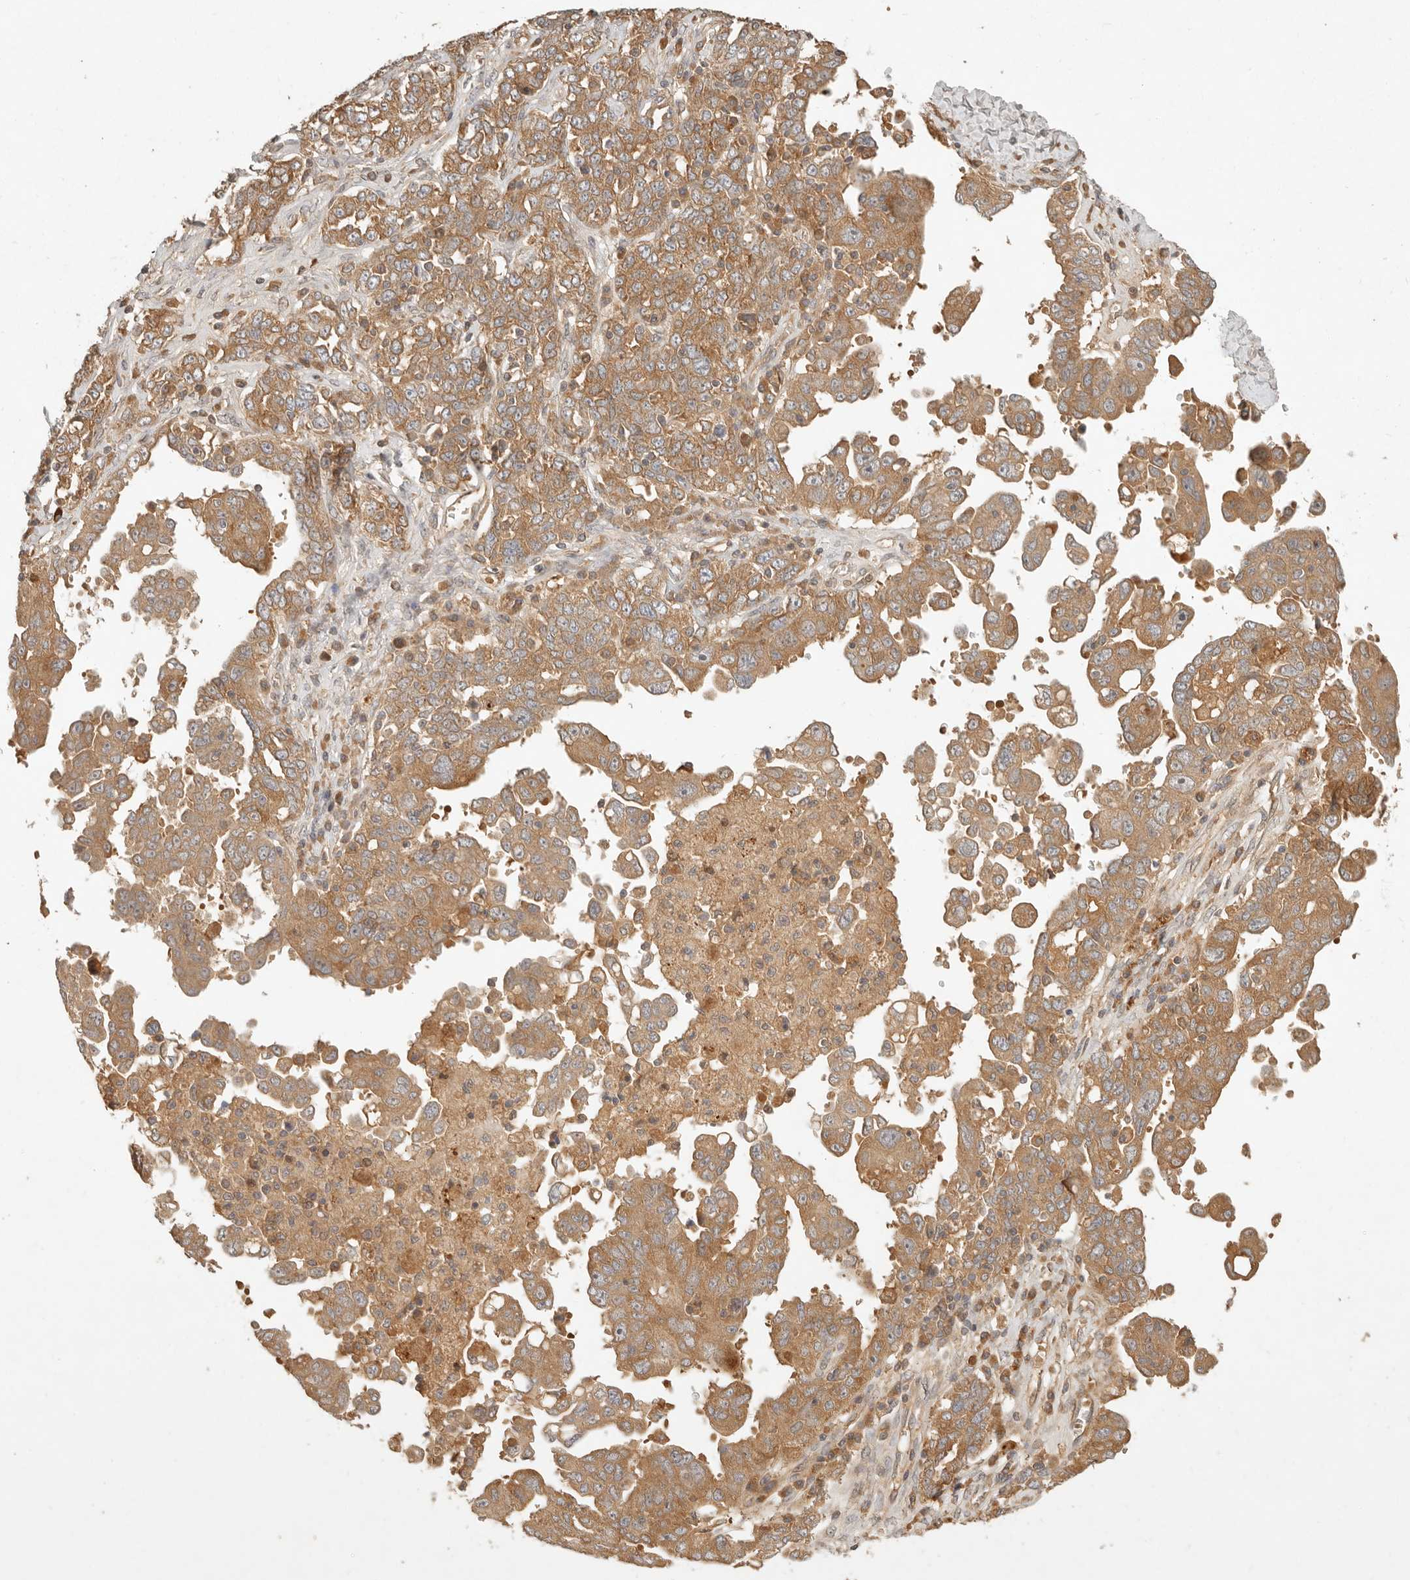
{"staining": {"intensity": "moderate", "quantity": ">75%", "location": "cytoplasmic/membranous"}, "tissue": "ovarian cancer", "cell_type": "Tumor cells", "image_type": "cancer", "snomed": [{"axis": "morphology", "description": "Carcinoma, endometroid"}, {"axis": "topography", "description": "Ovary"}], "caption": "Immunohistochemical staining of human ovarian cancer (endometroid carcinoma) reveals medium levels of moderate cytoplasmic/membranous protein staining in about >75% of tumor cells. (DAB (3,3'-diaminobenzidine) IHC, brown staining for protein, blue staining for nuclei).", "gene": "ANKRD61", "patient": {"sex": "female", "age": 62}}